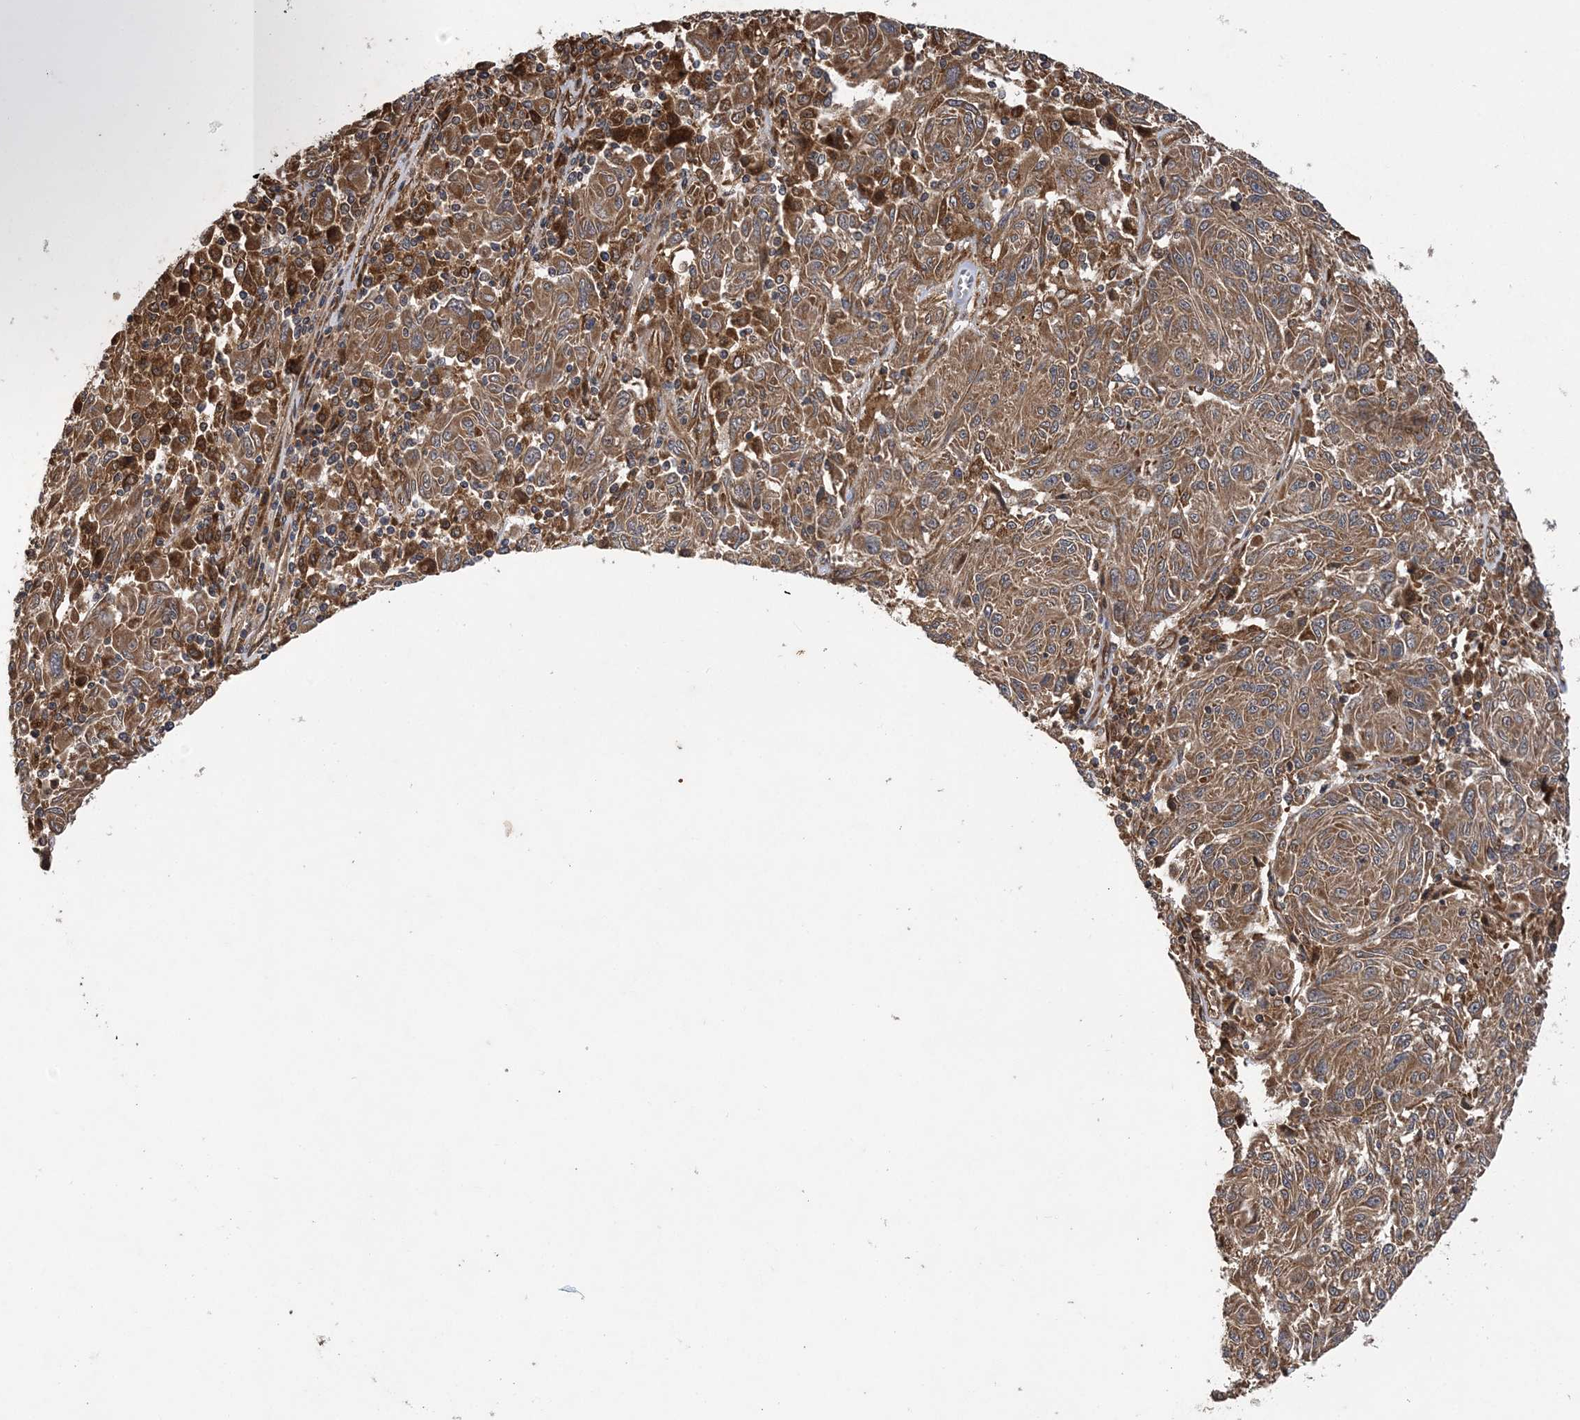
{"staining": {"intensity": "moderate", "quantity": ">75%", "location": "cytoplasmic/membranous"}, "tissue": "melanoma", "cell_type": "Tumor cells", "image_type": "cancer", "snomed": [{"axis": "morphology", "description": "Malignant melanoma, NOS"}, {"axis": "topography", "description": "Skin"}], "caption": "Malignant melanoma was stained to show a protein in brown. There is medium levels of moderate cytoplasmic/membranous staining in about >75% of tumor cells.", "gene": "ATG3", "patient": {"sex": "male", "age": 53}}